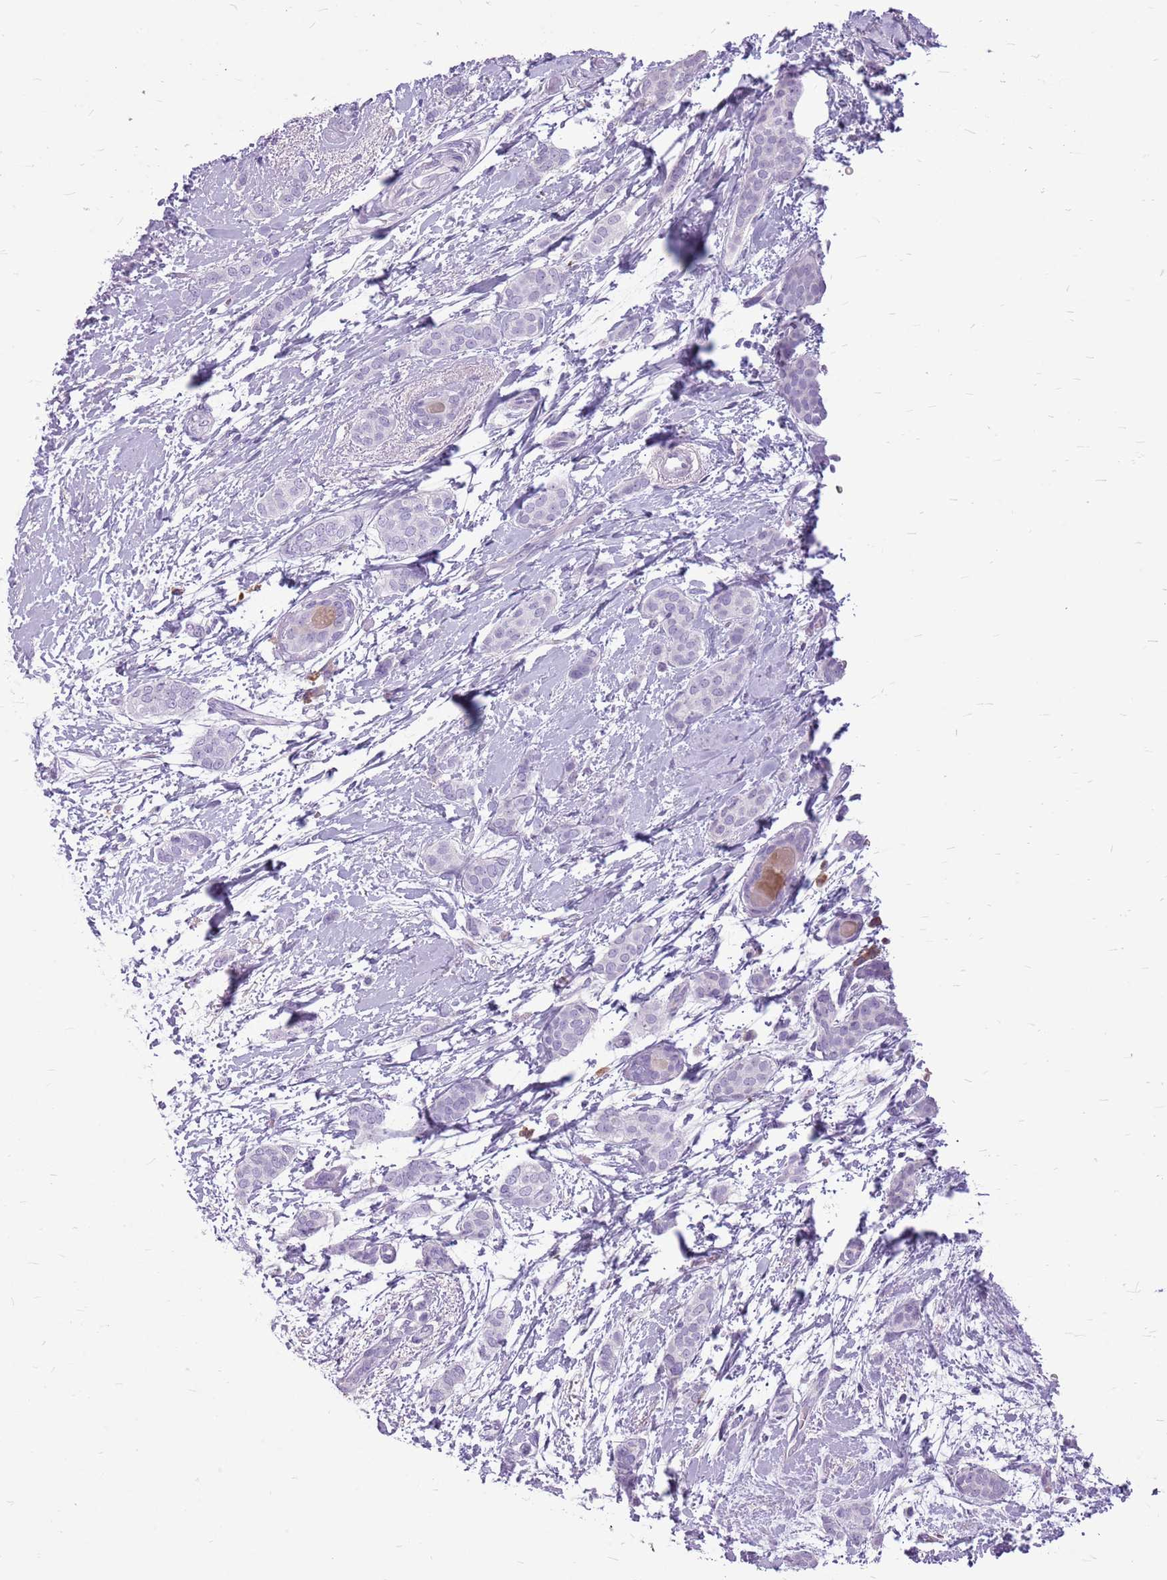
{"staining": {"intensity": "negative", "quantity": "none", "location": "none"}, "tissue": "breast cancer", "cell_type": "Tumor cells", "image_type": "cancer", "snomed": [{"axis": "morphology", "description": "Duct carcinoma"}, {"axis": "topography", "description": "Breast"}], "caption": "Immunohistochemistry (IHC) histopathology image of neoplastic tissue: human invasive ductal carcinoma (breast) stained with DAB shows no significant protein staining in tumor cells.", "gene": "ZNF425", "patient": {"sex": "female", "age": 72}}